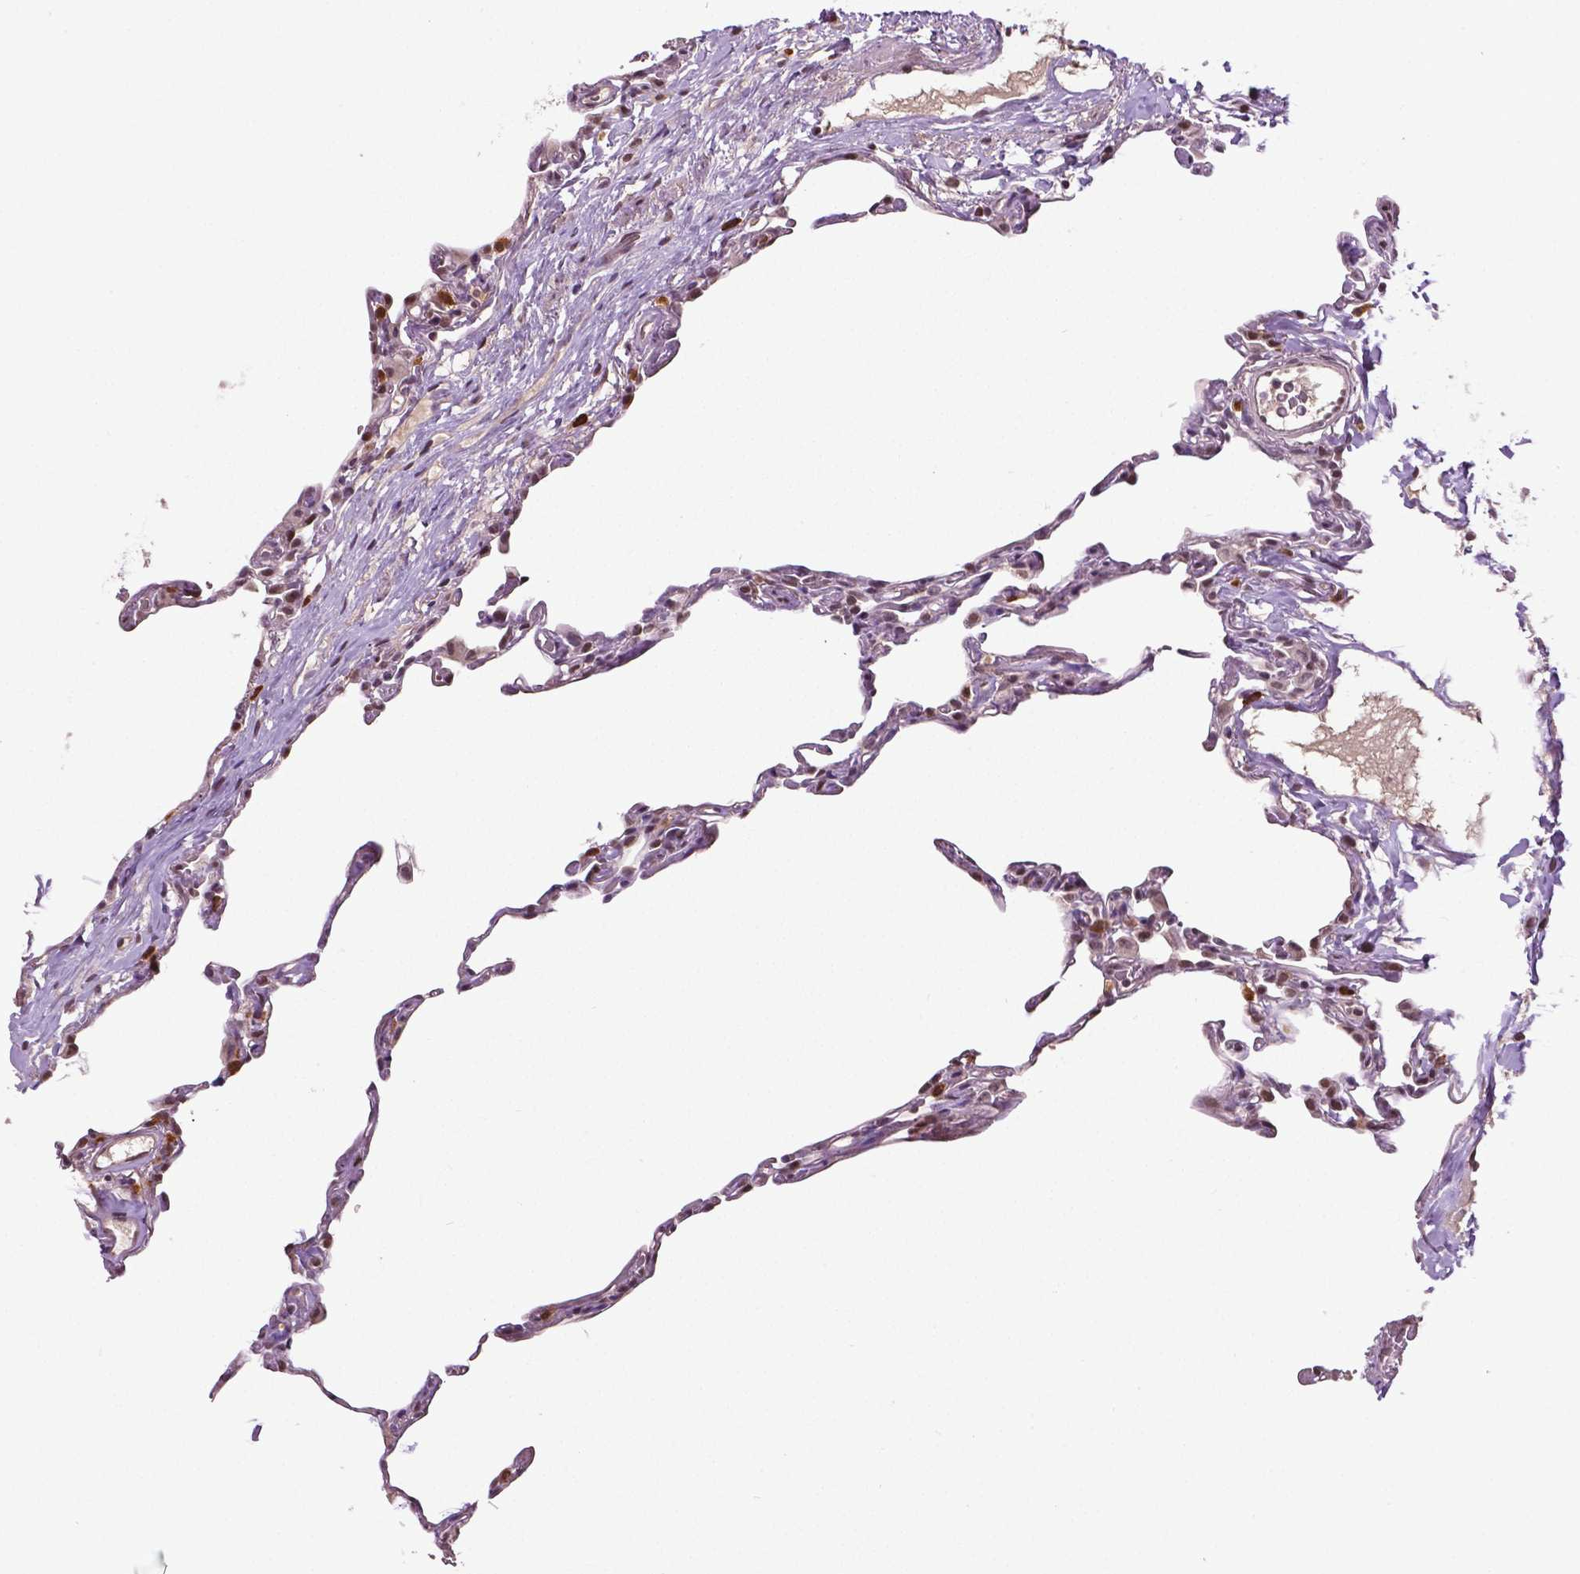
{"staining": {"intensity": "moderate", "quantity": "<25%", "location": "nuclear"}, "tissue": "lung", "cell_type": "Alveolar cells", "image_type": "normal", "snomed": [{"axis": "morphology", "description": "Normal tissue, NOS"}, {"axis": "topography", "description": "Lung"}], "caption": "Lung was stained to show a protein in brown. There is low levels of moderate nuclear positivity in approximately <25% of alveolar cells. Nuclei are stained in blue.", "gene": "DLX5", "patient": {"sex": "female", "age": 57}}